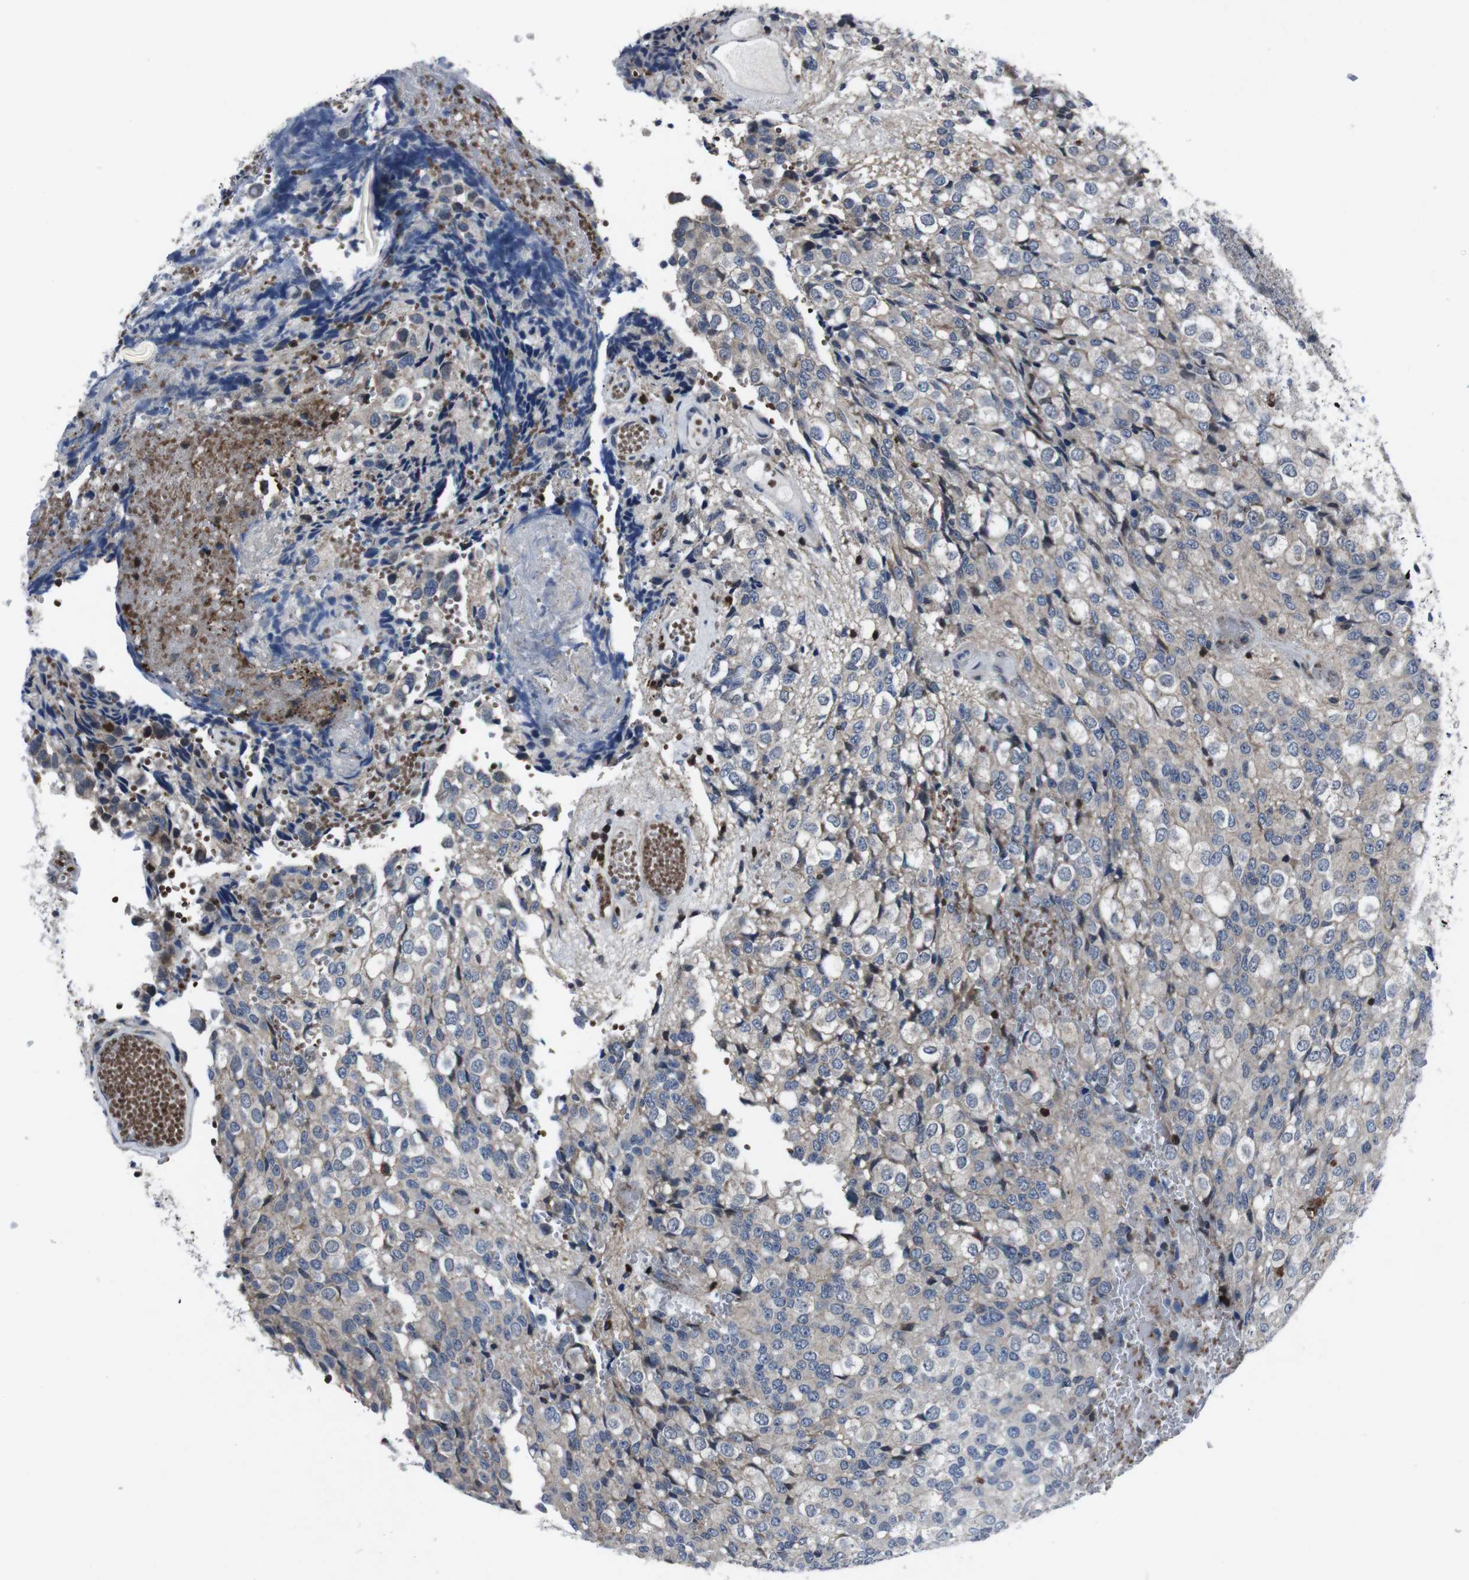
{"staining": {"intensity": "negative", "quantity": "none", "location": "none"}, "tissue": "glioma", "cell_type": "Tumor cells", "image_type": "cancer", "snomed": [{"axis": "morphology", "description": "Glioma, malignant, High grade"}, {"axis": "topography", "description": "Brain"}], "caption": "Micrograph shows no protein positivity in tumor cells of glioma tissue. (Brightfield microscopy of DAB immunohistochemistry (IHC) at high magnification).", "gene": "STAT4", "patient": {"sex": "male", "age": 32}}